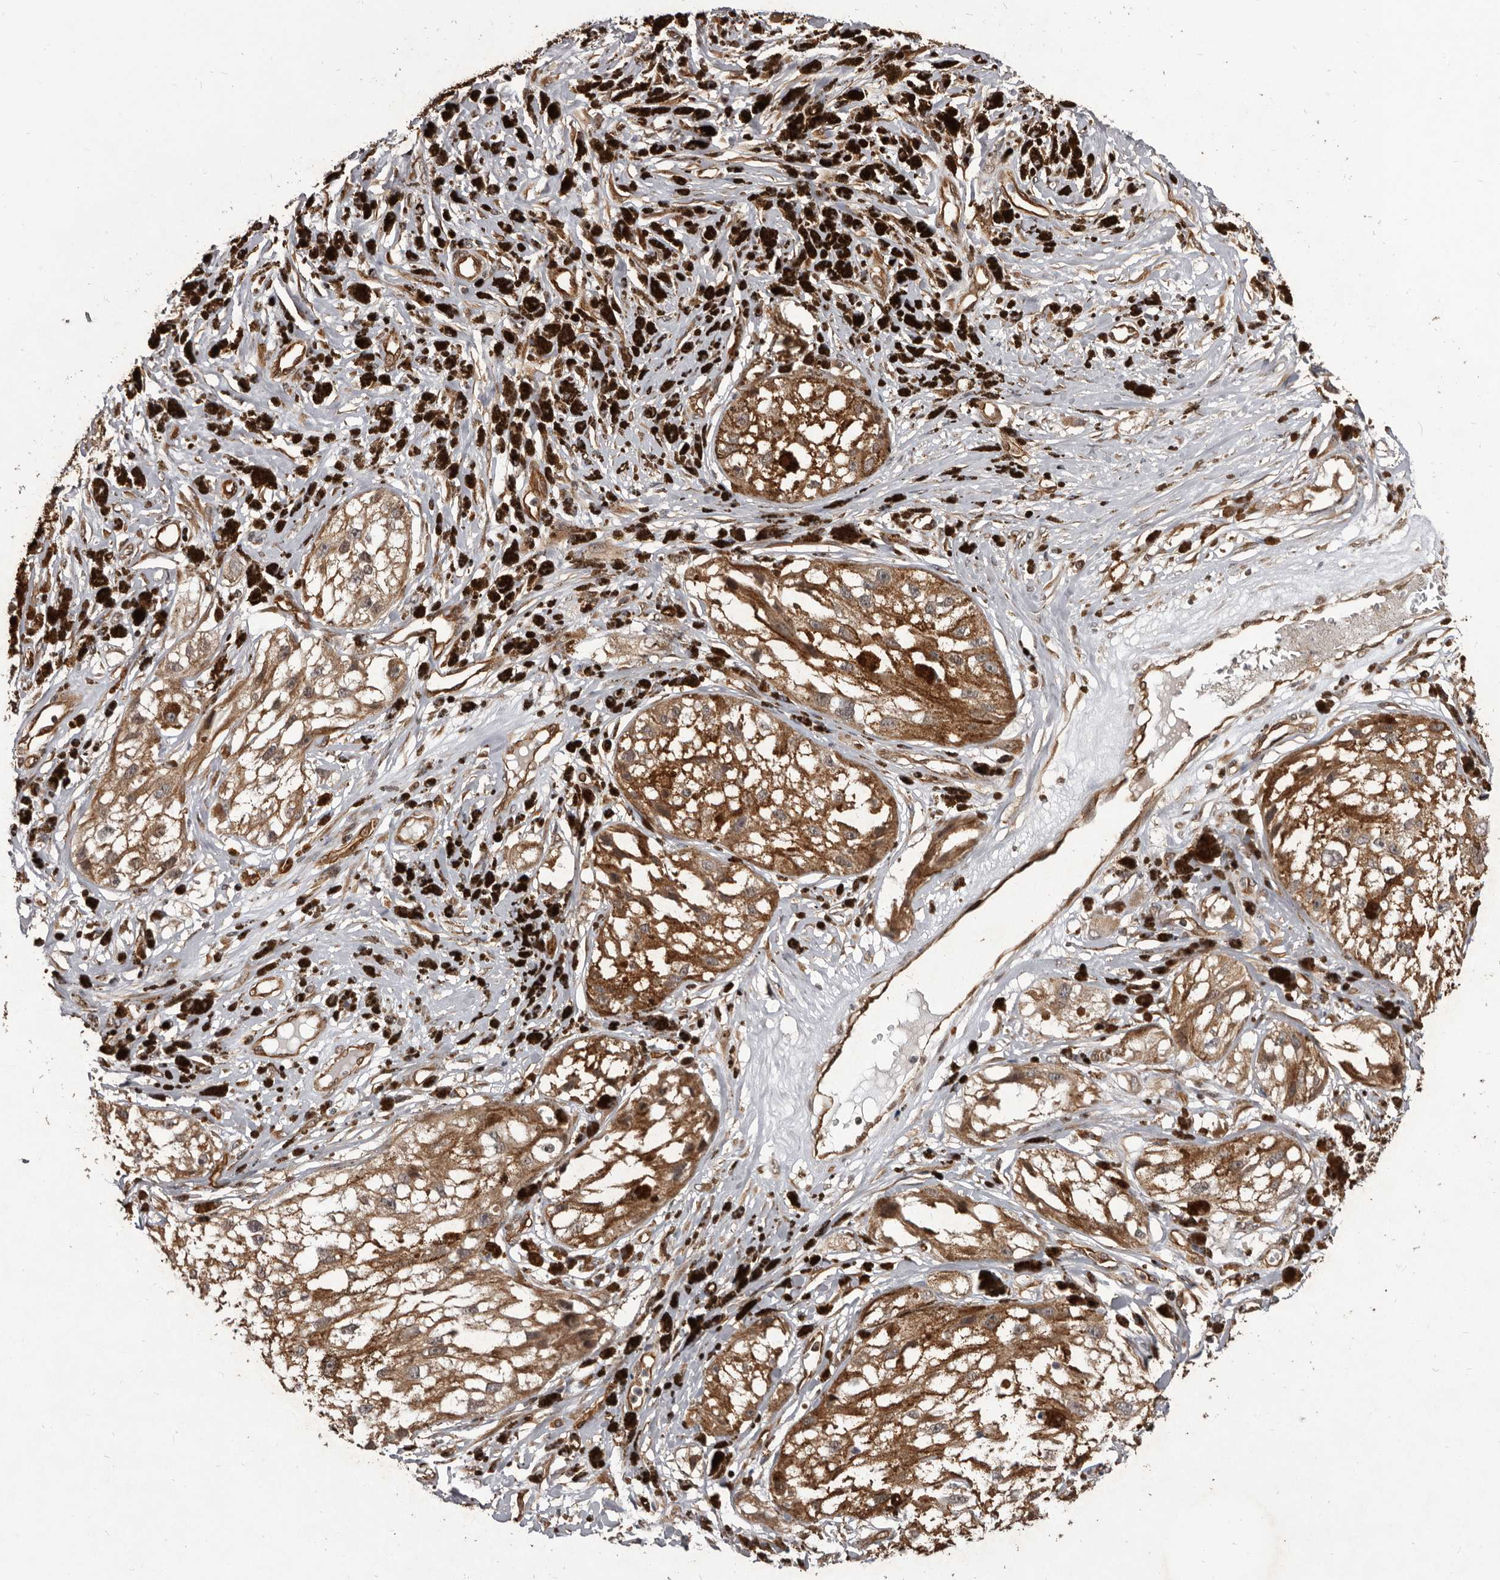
{"staining": {"intensity": "moderate", "quantity": ">75%", "location": "cytoplasmic/membranous"}, "tissue": "melanoma", "cell_type": "Tumor cells", "image_type": "cancer", "snomed": [{"axis": "morphology", "description": "Malignant melanoma, NOS"}, {"axis": "topography", "description": "Skin"}], "caption": "Protein expression analysis of malignant melanoma exhibits moderate cytoplasmic/membranous expression in about >75% of tumor cells. (DAB IHC, brown staining for protein, blue staining for nuclei).", "gene": "ADAMTS20", "patient": {"sex": "male", "age": 88}}